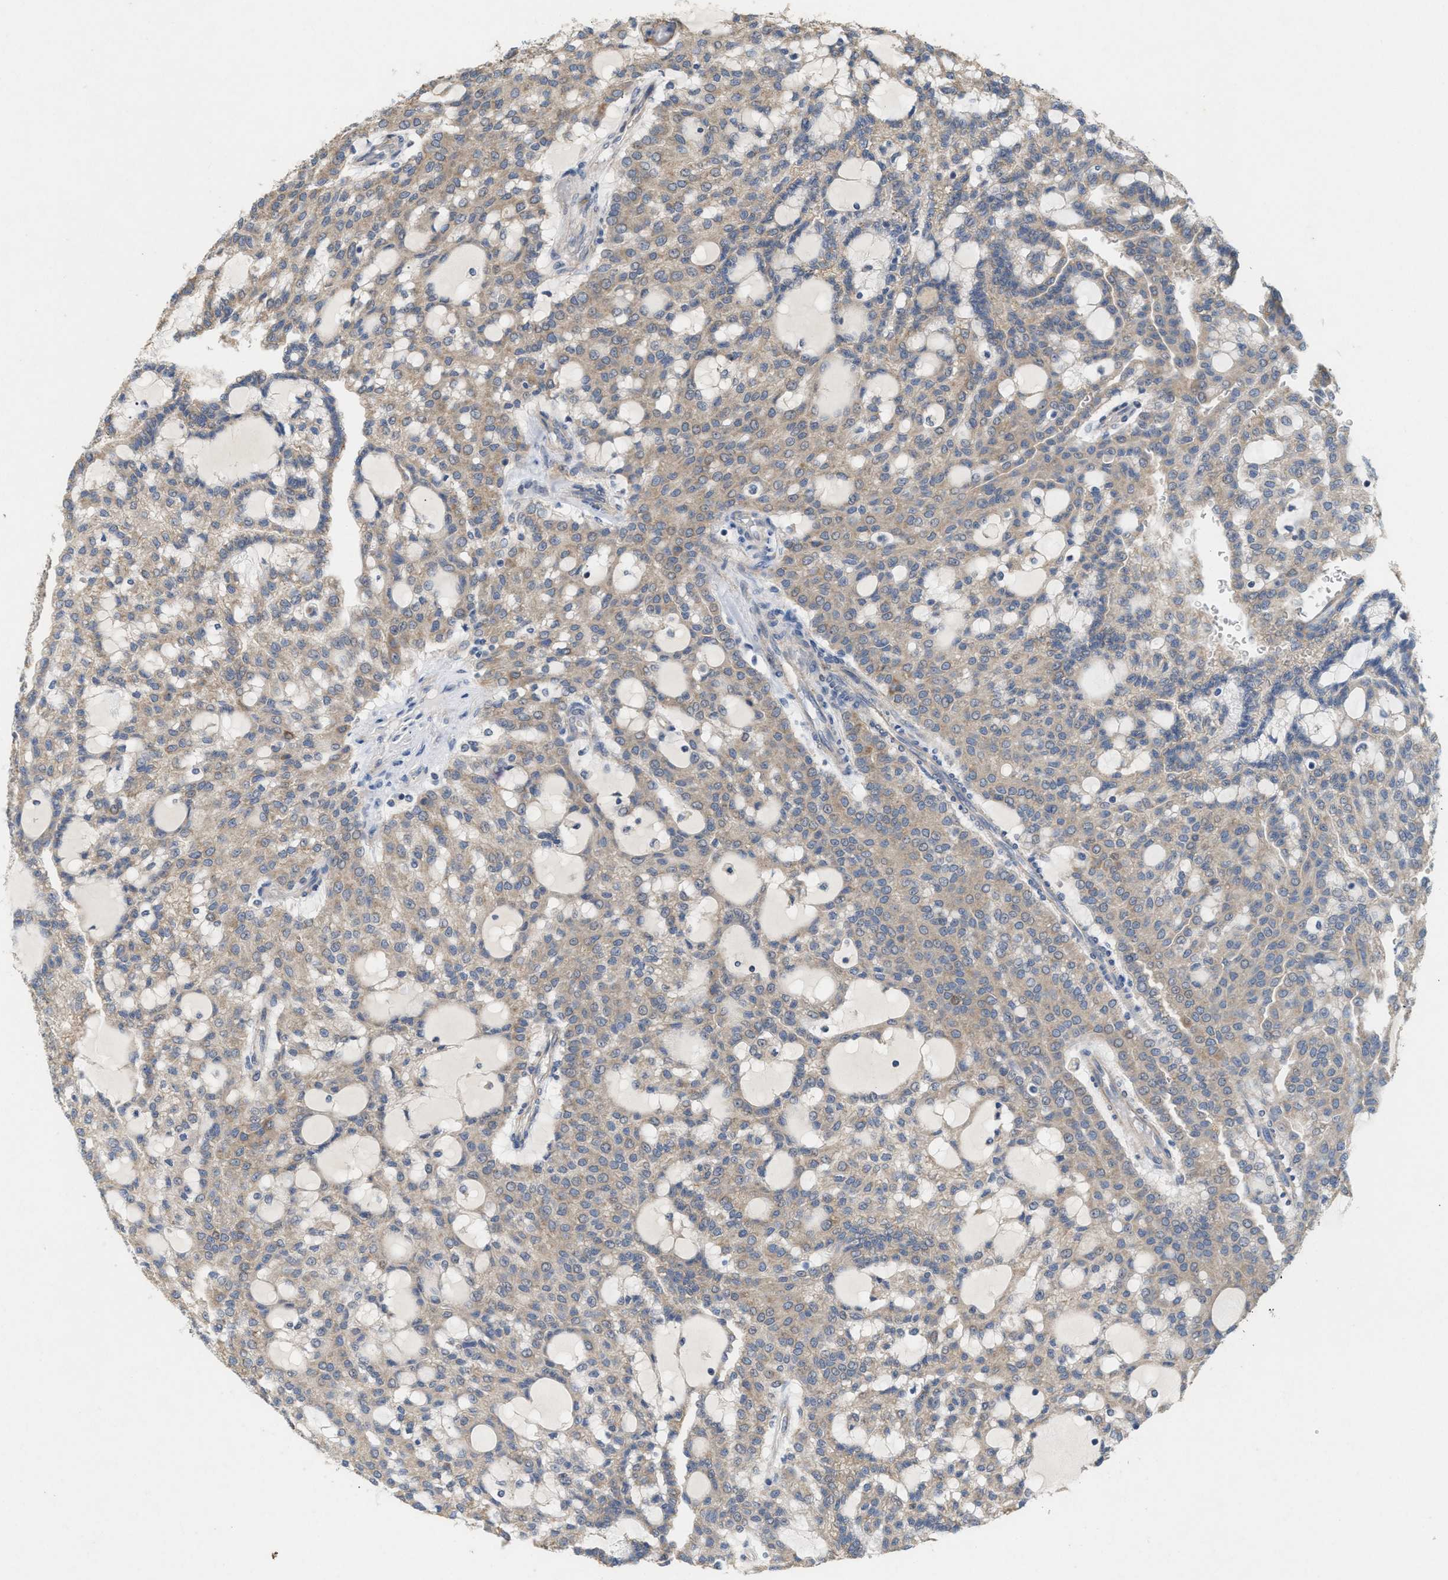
{"staining": {"intensity": "weak", "quantity": ">75%", "location": "cytoplasmic/membranous"}, "tissue": "renal cancer", "cell_type": "Tumor cells", "image_type": "cancer", "snomed": [{"axis": "morphology", "description": "Adenocarcinoma, NOS"}, {"axis": "topography", "description": "Kidney"}], "caption": "Brown immunohistochemical staining in human renal adenocarcinoma shows weak cytoplasmic/membranous positivity in about >75% of tumor cells. (Brightfield microscopy of DAB IHC at high magnification).", "gene": "UBAP2", "patient": {"sex": "male", "age": 63}}